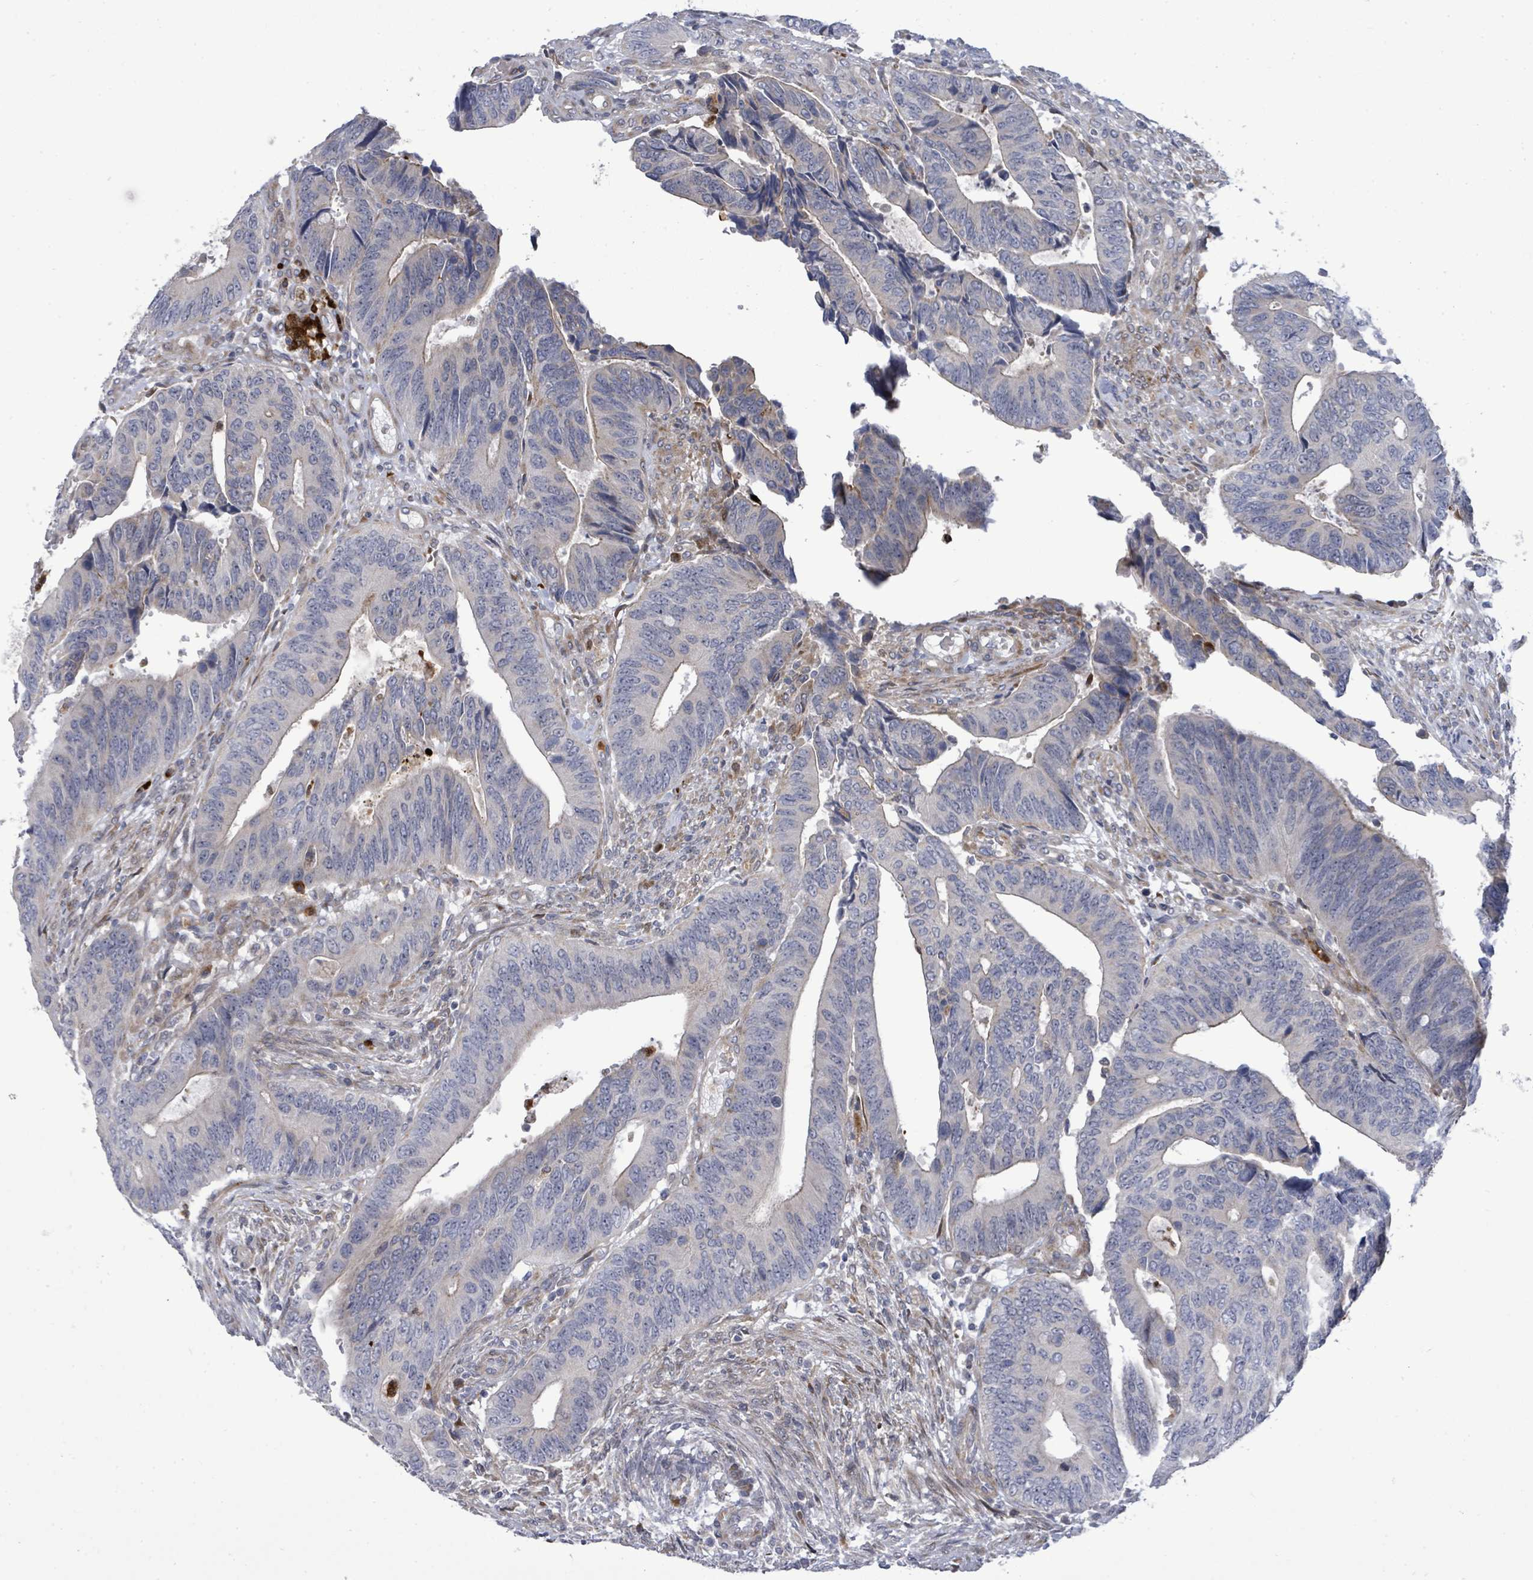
{"staining": {"intensity": "negative", "quantity": "none", "location": "none"}, "tissue": "colorectal cancer", "cell_type": "Tumor cells", "image_type": "cancer", "snomed": [{"axis": "morphology", "description": "Adenocarcinoma, NOS"}, {"axis": "topography", "description": "Colon"}], "caption": "Histopathology image shows no significant protein expression in tumor cells of colorectal adenocarcinoma.", "gene": "SAR1A", "patient": {"sex": "male", "age": 87}}